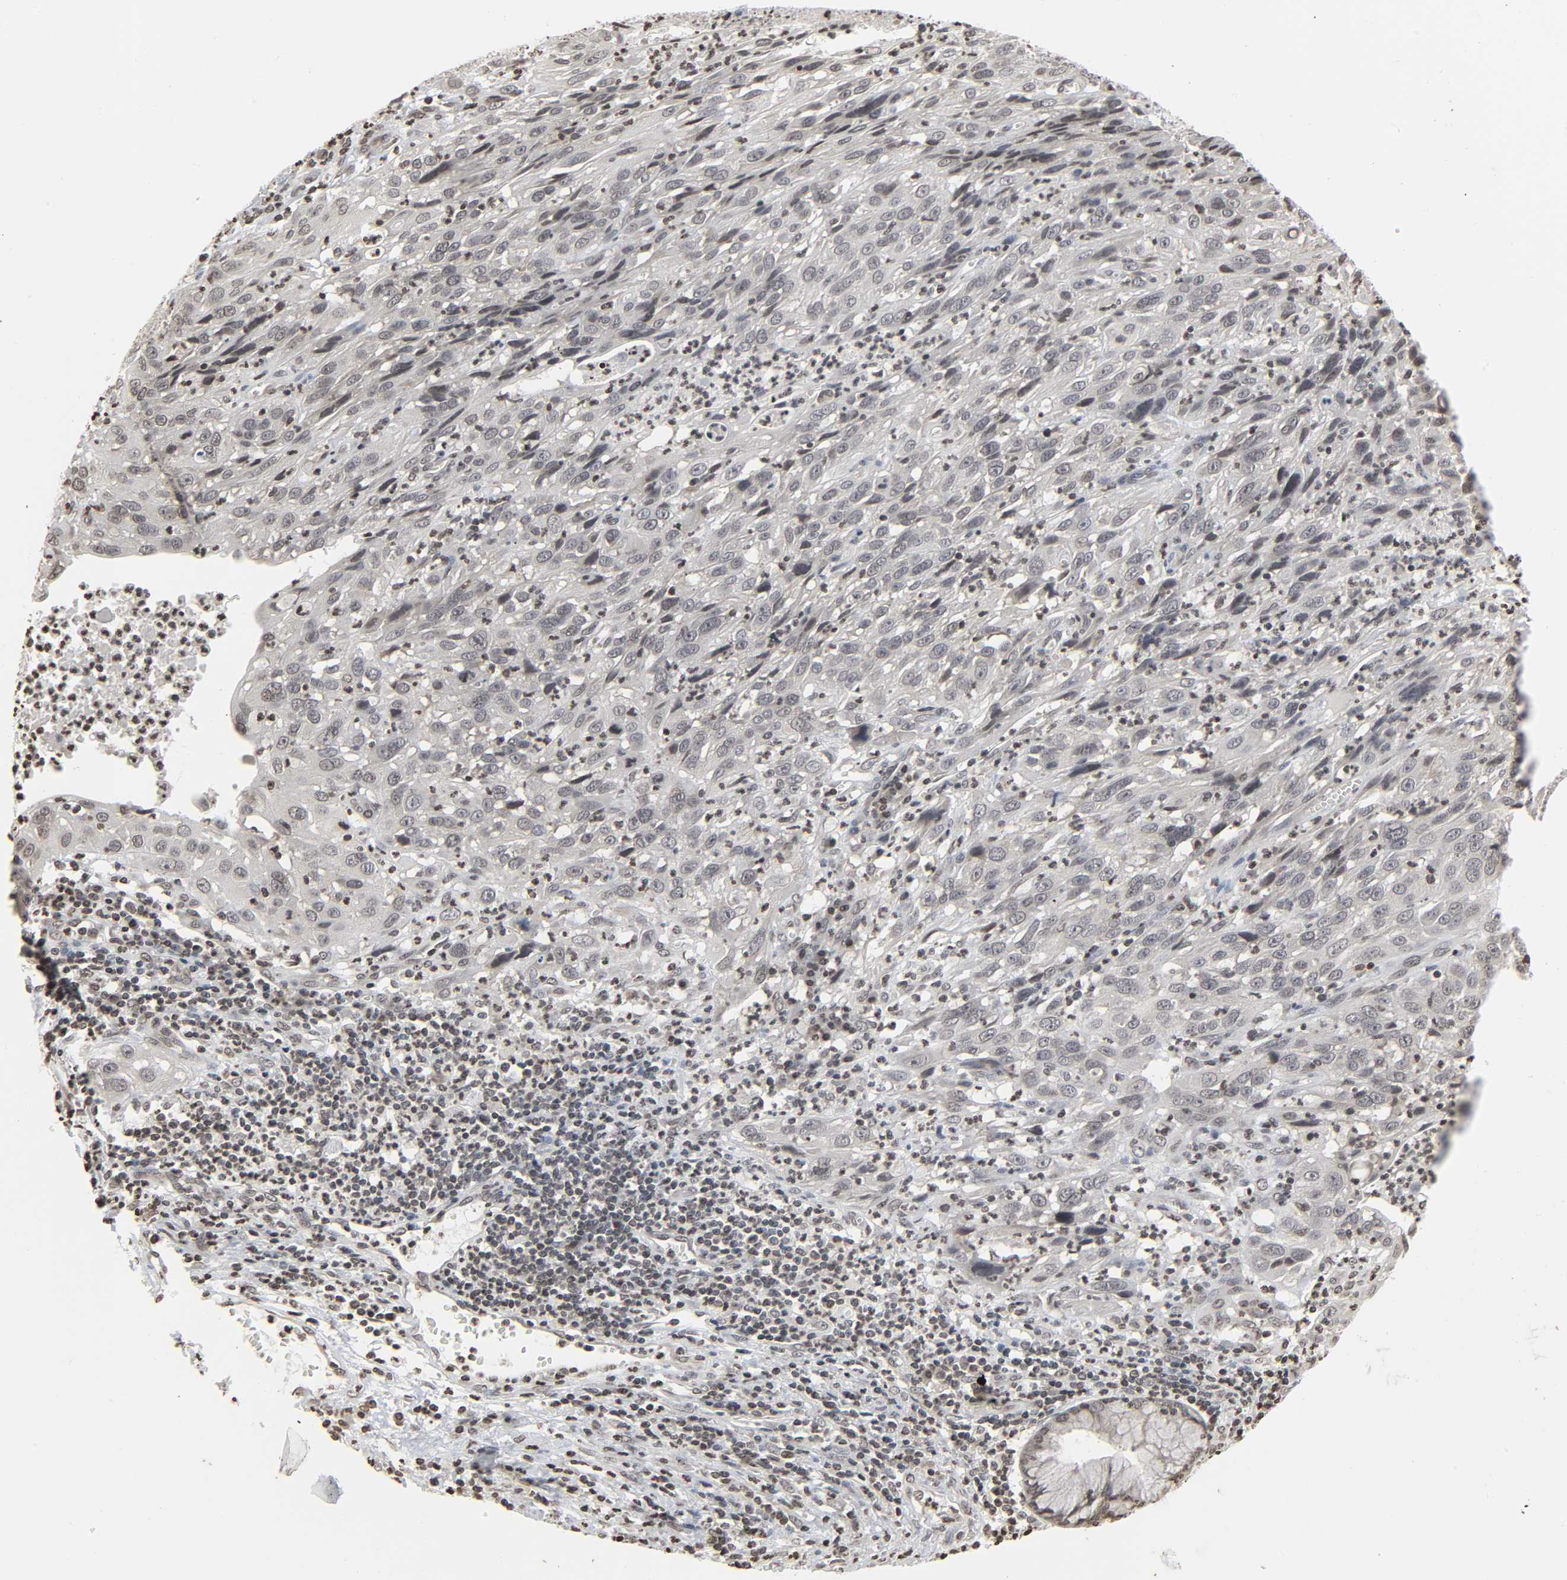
{"staining": {"intensity": "weak", "quantity": ">75%", "location": "nuclear"}, "tissue": "cervical cancer", "cell_type": "Tumor cells", "image_type": "cancer", "snomed": [{"axis": "morphology", "description": "Squamous cell carcinoma, NOS"}, {"axis": "topography", "description": "Cervix"}], "caption": "Immunohistochemical staining of human squamous cell carcinoma (cervical) demonstrates weak nuclear protein expression in about >75% of tumor cells. Nuclei are stained in blue.", "gene": "ELAVL1", "patient": {"sex": "female", "age": 32}}